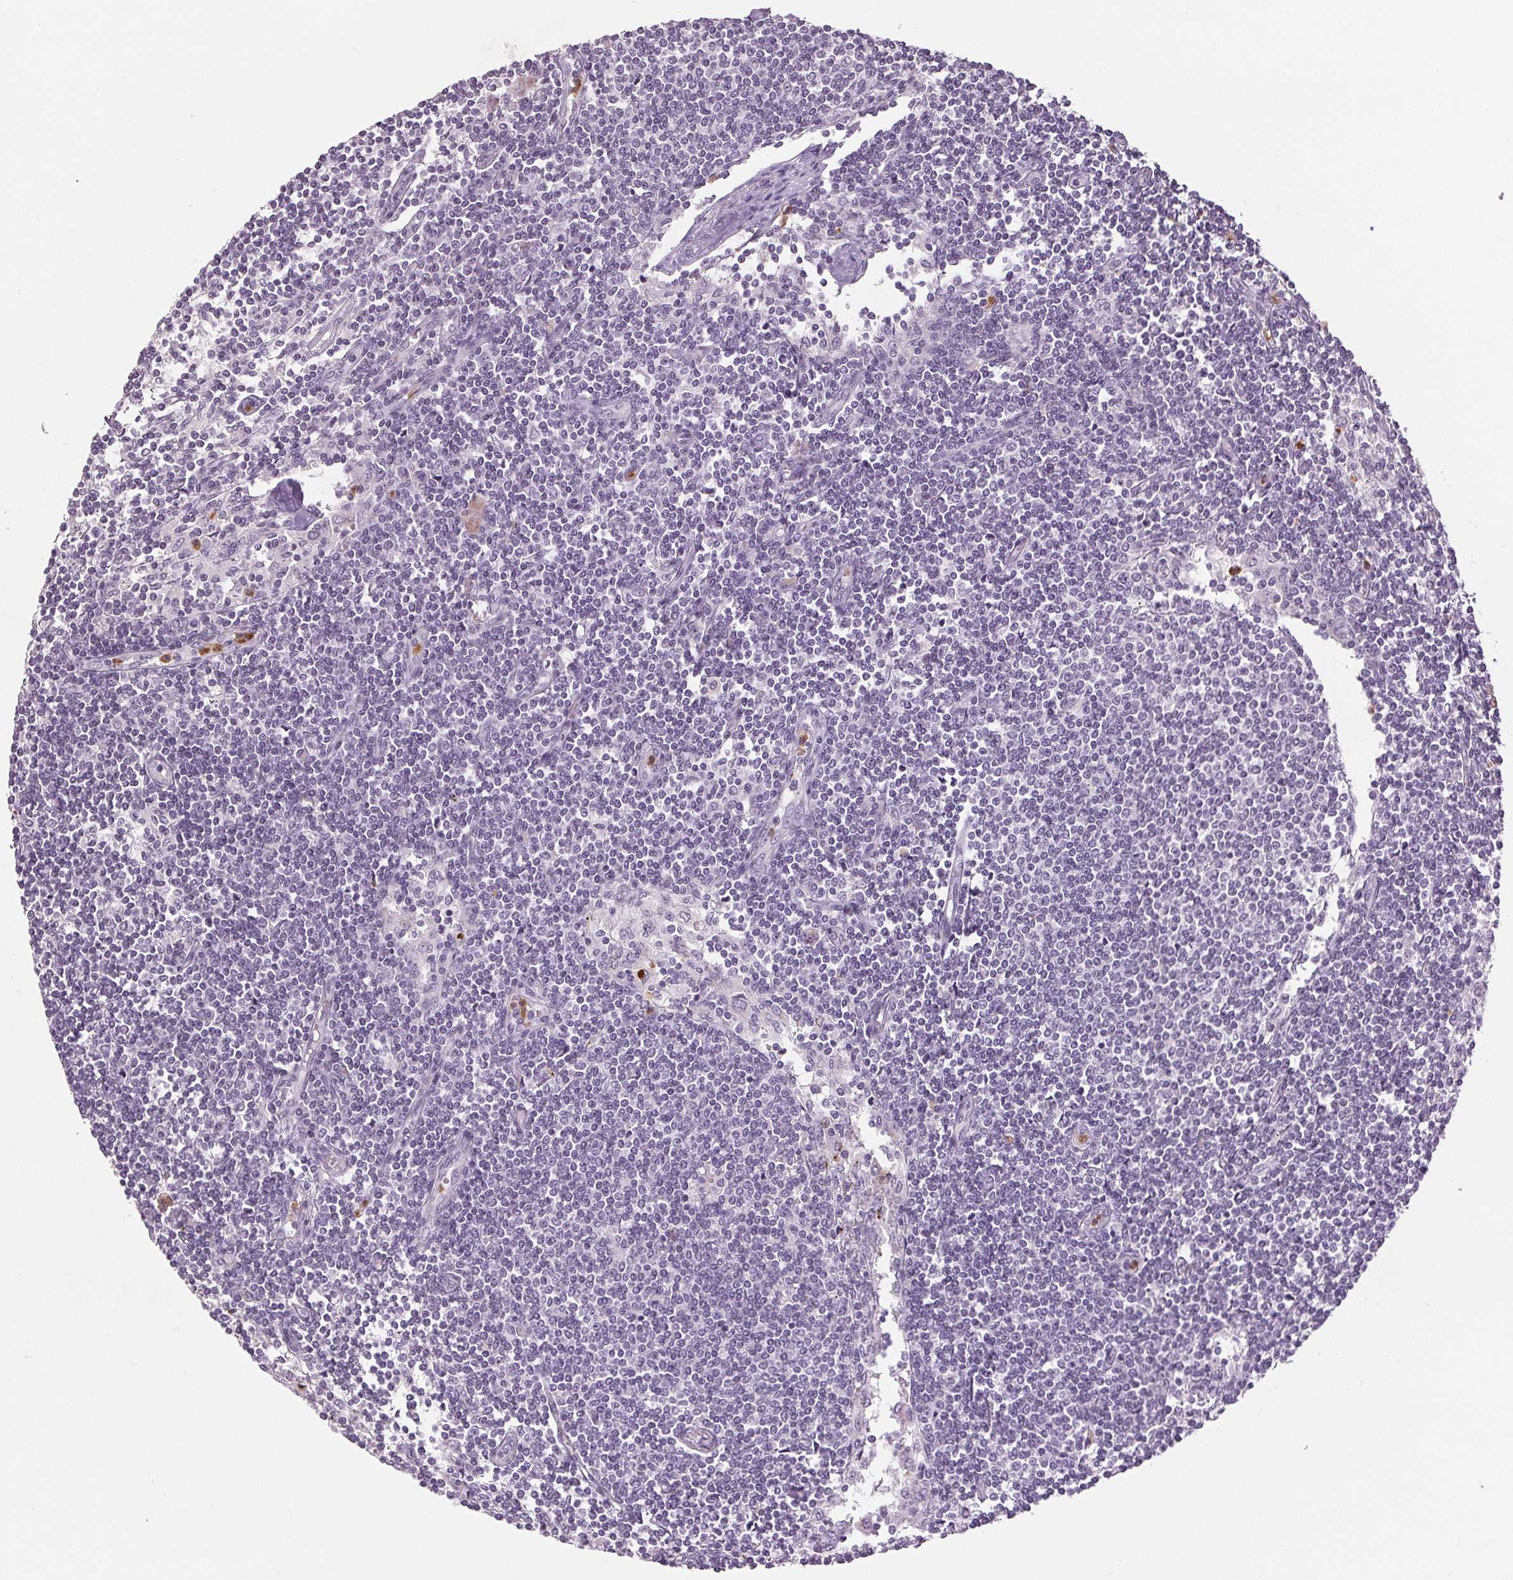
{"staining": {"intensity": "negative", "quantity": "none", "location": "none"}, "tissue": "lymph node", "cell_type": "Germinal center cells", "image_type": "normal", "snomed": [{"axis": "morphology", "description": "Normal tissue, NOS"}, {"axis": "topography", "description": "Lymph node"}], "caption": "Immunohistochemistry (IHC) of normal human lymph node reveals no positivity in germinal center cells.", "gene": "LTF", "patient": {"sex": "female", "age": 69}}